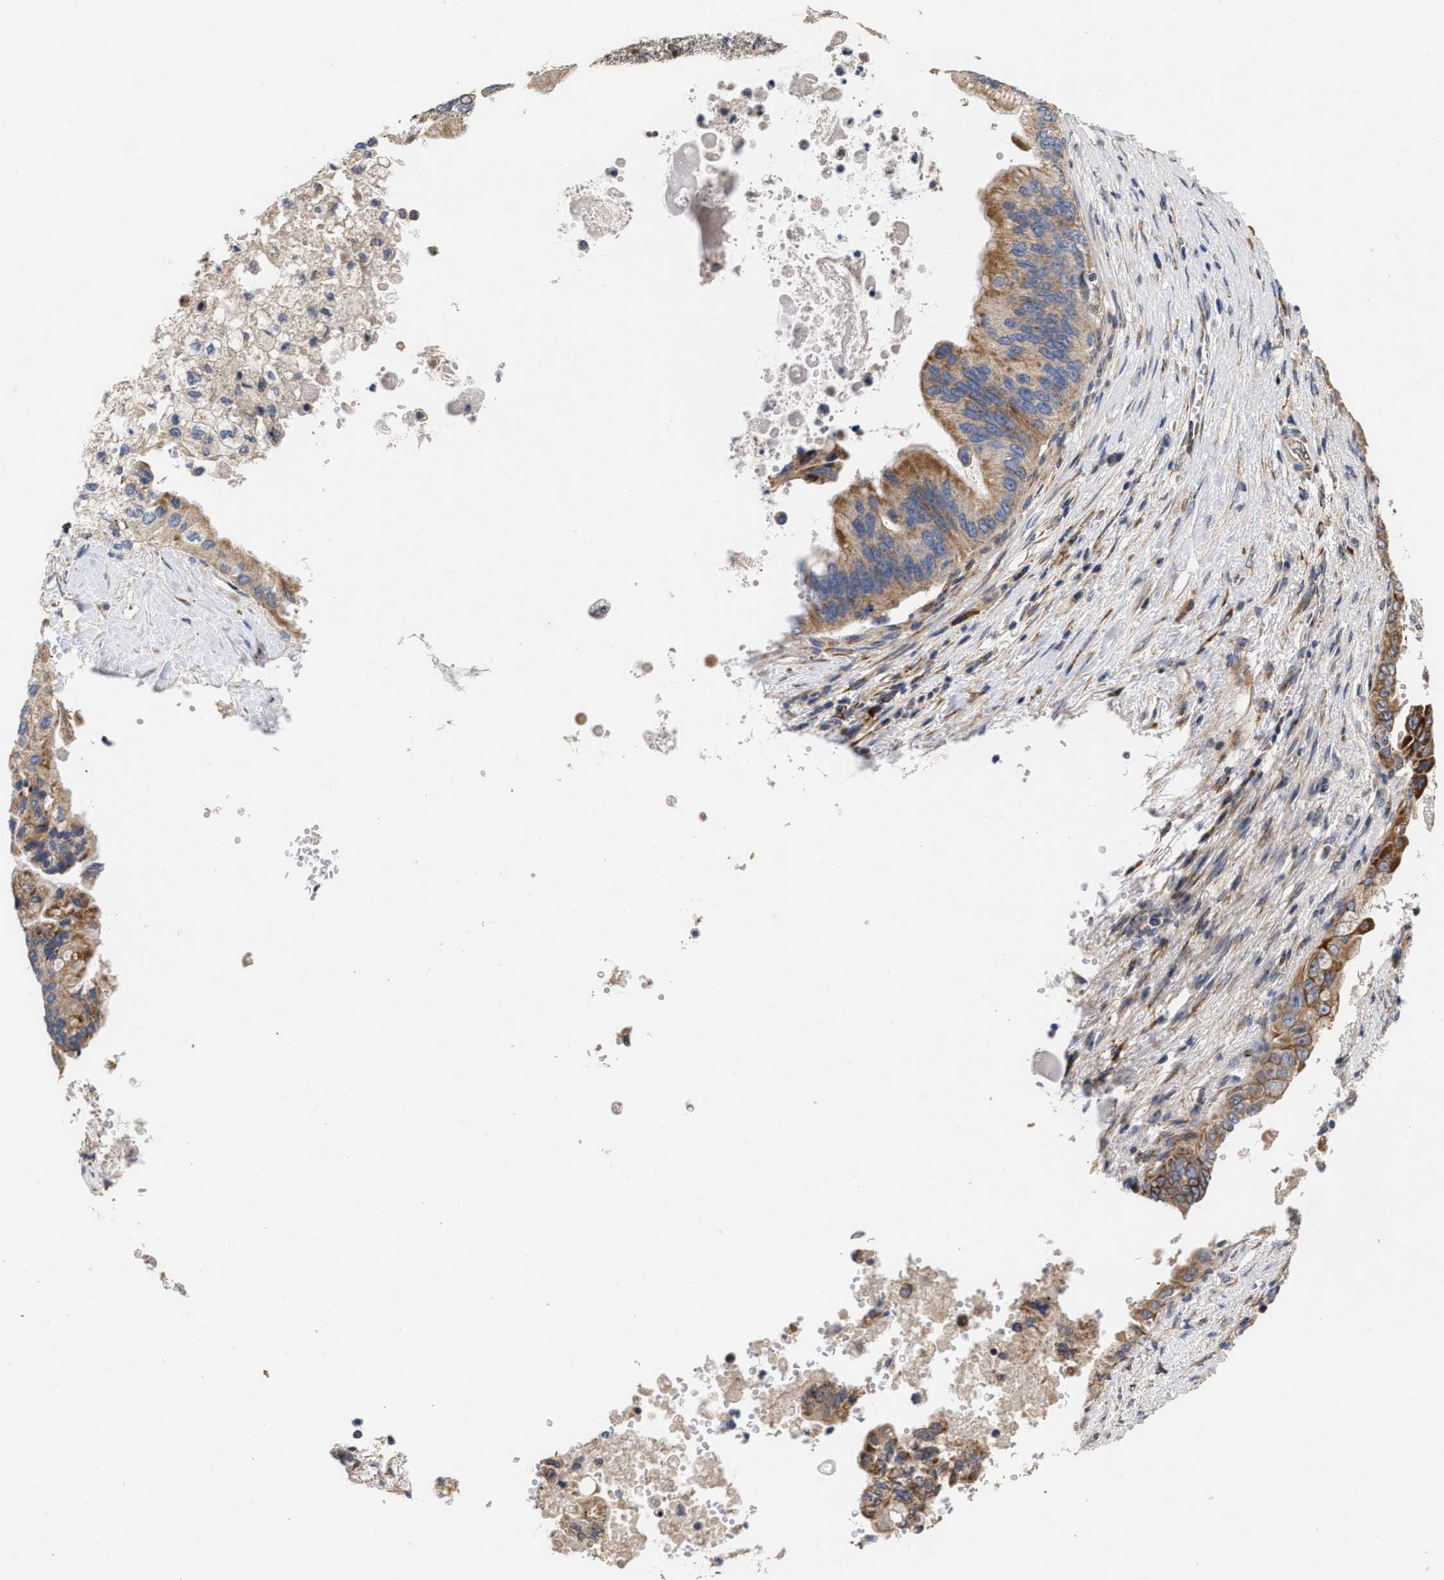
{"staining": {"intensity": "moderate", "quantity": ">75%", "location": "cytoplasmic/membranous"}, "tissue": "pancreatic cancer", "cell_type": "Tumor cells", "image_type": "cancer", "snomed": [{"axis": "morphology", "description": "Adenocarcinoma, NOS"}, {"axis": "topography", "description": "Pancreas"}], "caption": "Moderate cytoplasmic/membranous expression is present in about >75% of tumor cells in pancreatic cancer.", "gene": "MALSU1", "patient": {"sex": "female", "age": 73}}